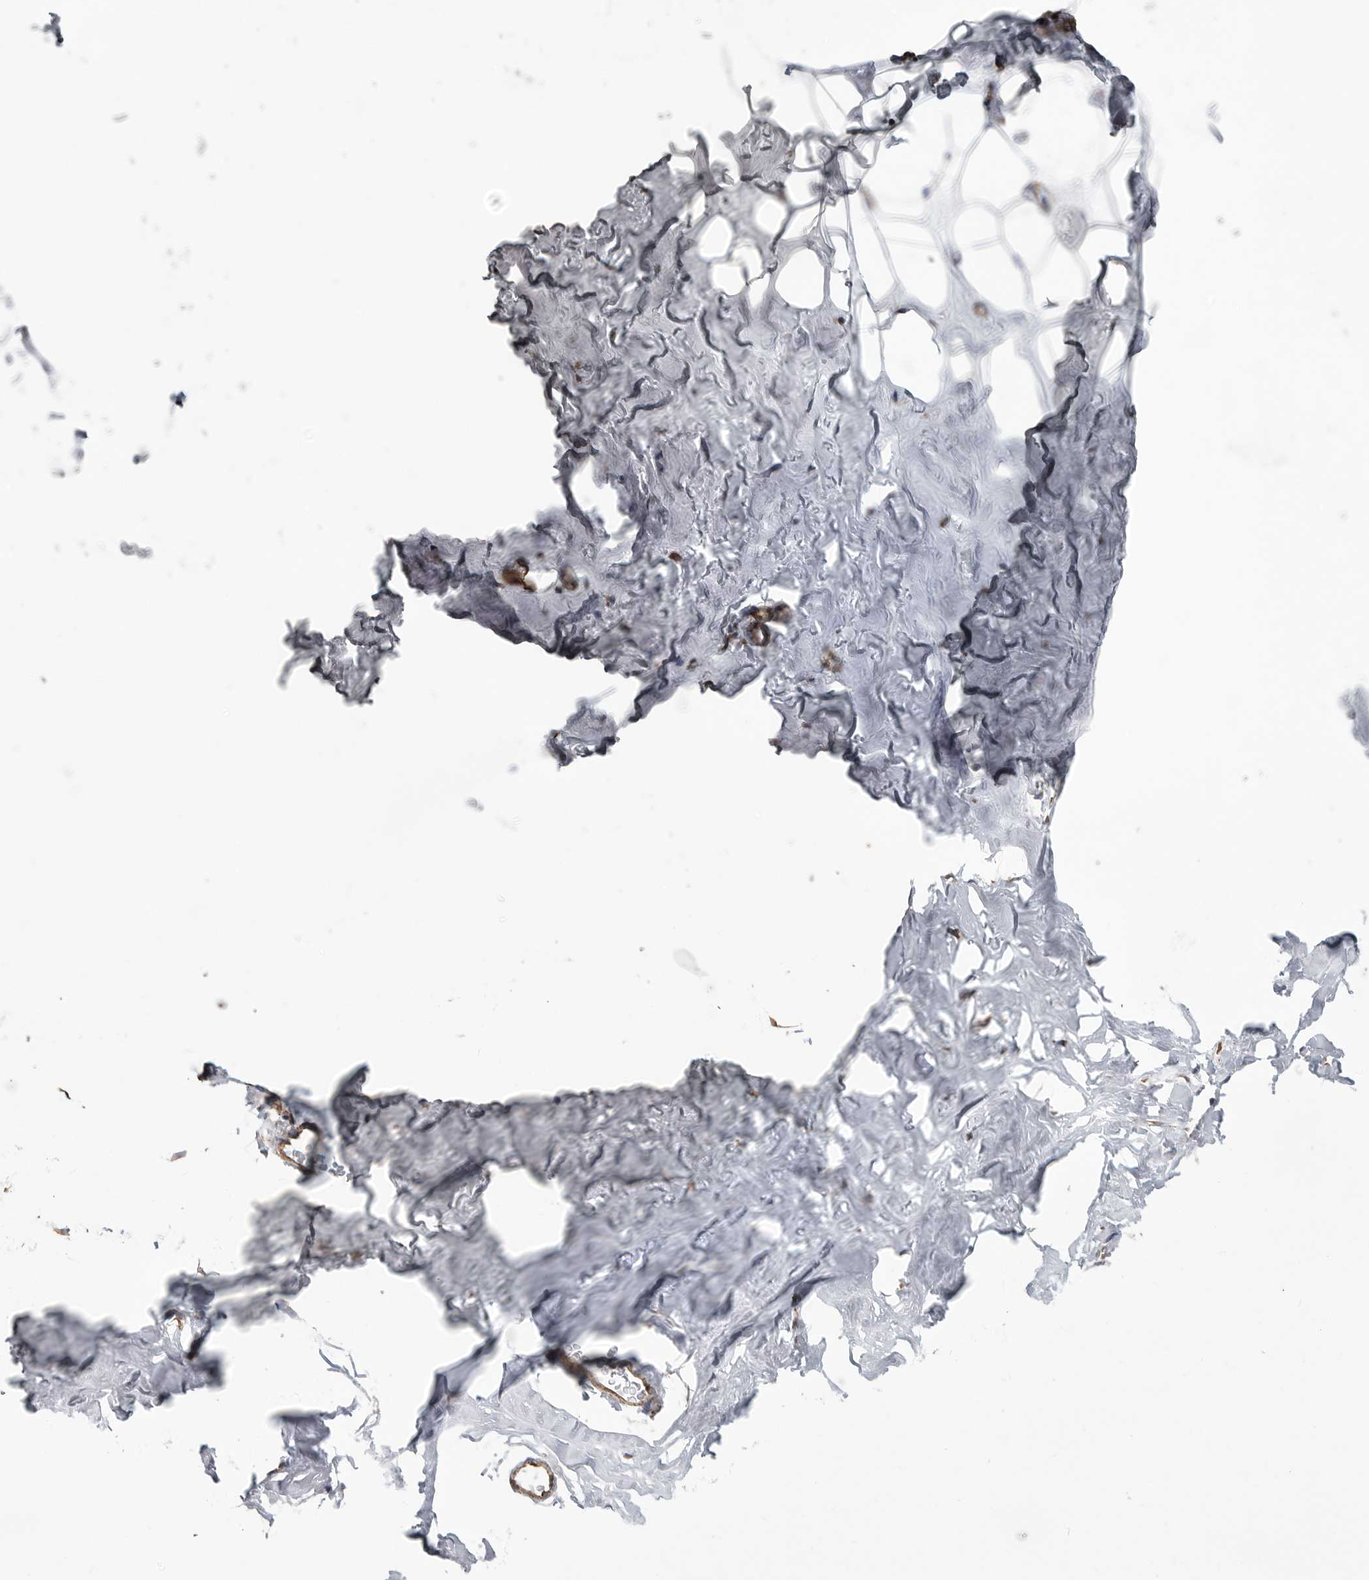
{"staining": {"intensity": "moderate", "quantity": ">75%", "location": "cytoplasmic/membranous"}, "tissue": "adipose tissue", "cell_type": "Adipocytes", "image_type": "normal", "snomed": [{"axis": "morphology", "description": "Normal tissue, NOS"}, {"axis": "morphology", "description": "Fibrosis, NOS"}, {"axis": "topography", "description": "Breast"}, {"axis": "topography", "description": "Adipose tissue"}], "caption": "A high-resolution micrograph shows immunohistochemistry staining of benign adipose tissue, which demonstrates moderate cytoplasmic/membranous positivity in approximately >75% of adipocytes. (Brightfield microscopy of DAB IHC at high magnification).", "gene": "FH", "patient": {"sex": "female", "age": 39}}